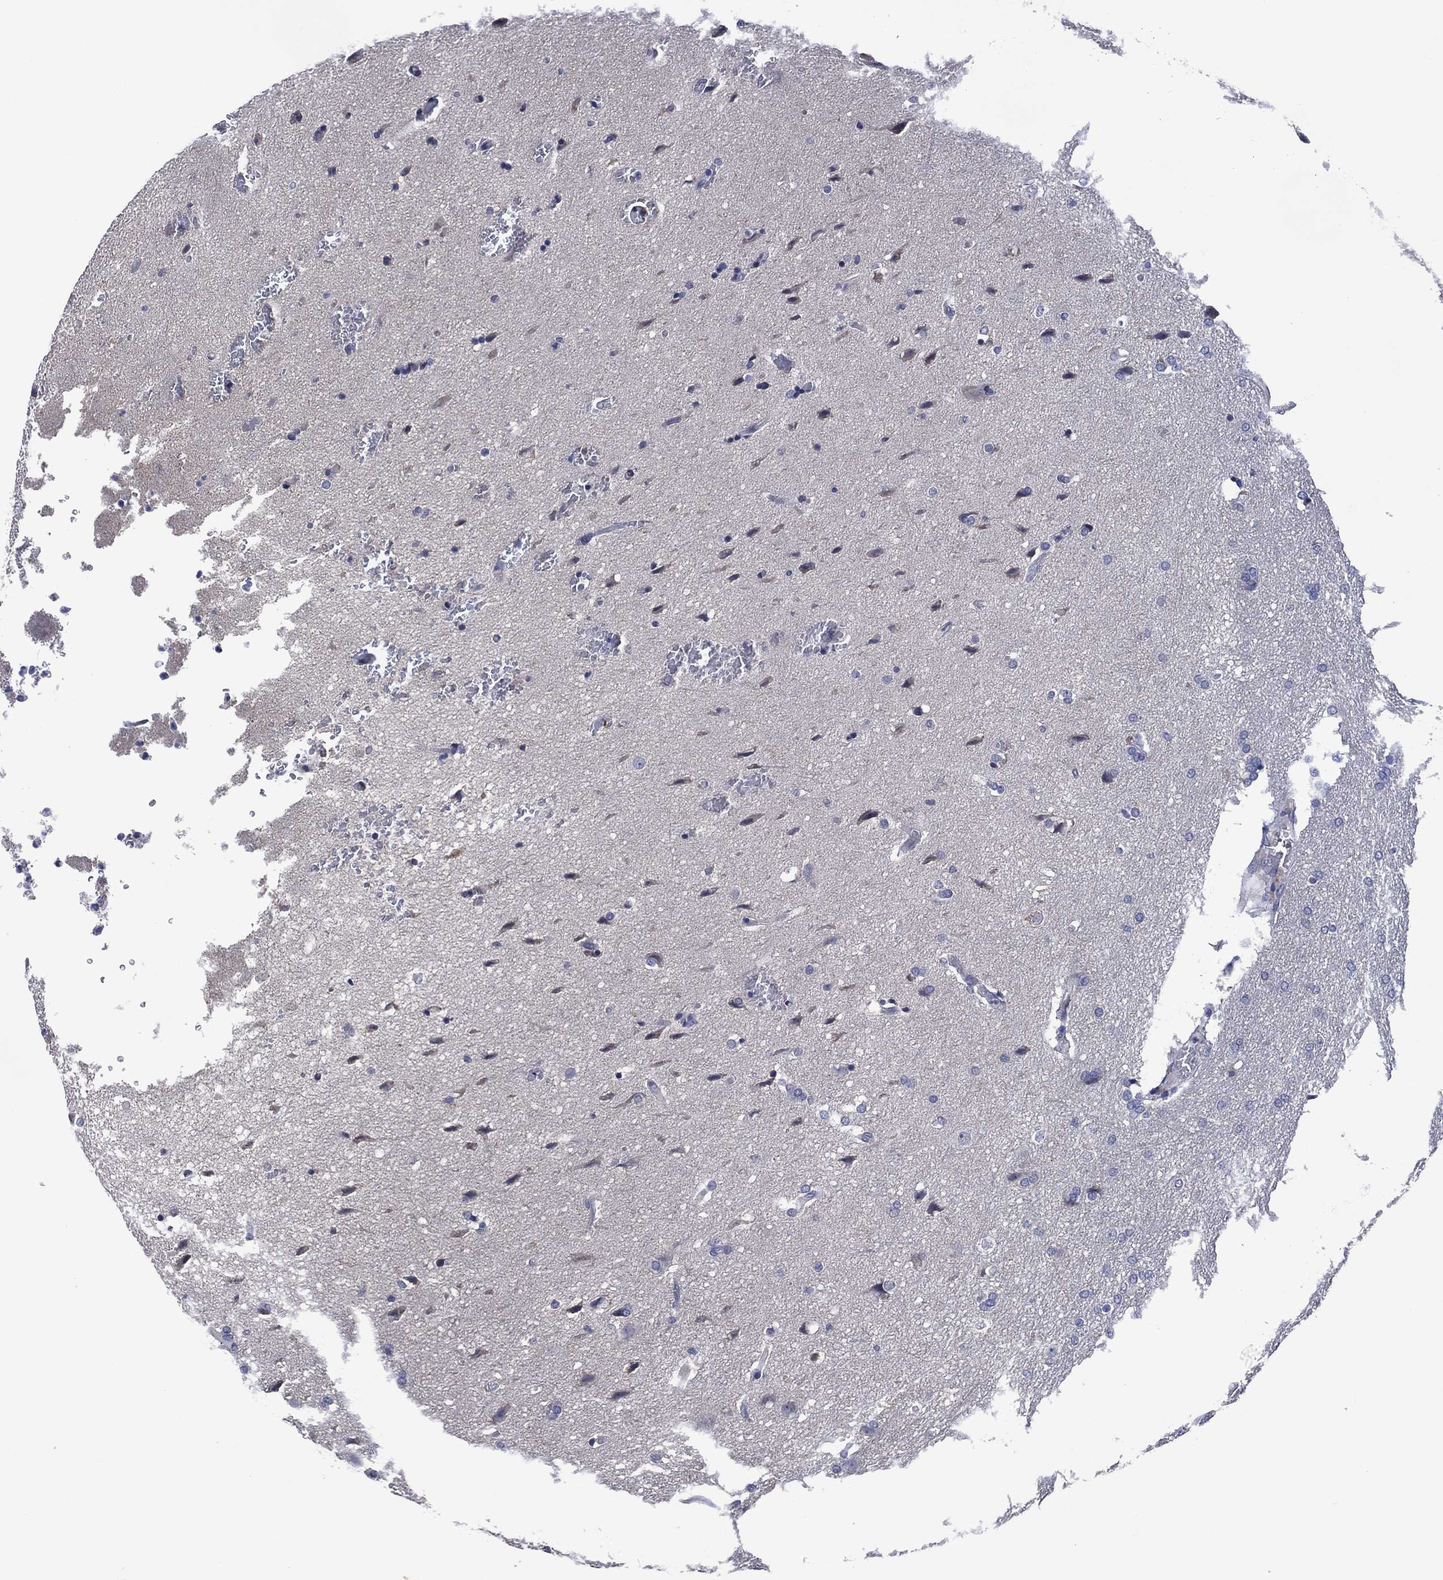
{"staining": {"intensity": "negative", "quantity": "none", "location": "none"}, "tissue": "glioma", "cell_type": "Tumor cells", "image_type": "cancer", "snomed": [{"axis": "morphology", "description": "Glioma, malignant, Low grade"}, {"axis": "topography", "description": "Brain"}], "caption": "This is an immunohistochemistry (IHC) image of glioma. There is no staining in tumor cells.", "gene": "USP26", "patient": {"sex": "female", "age": 32}}